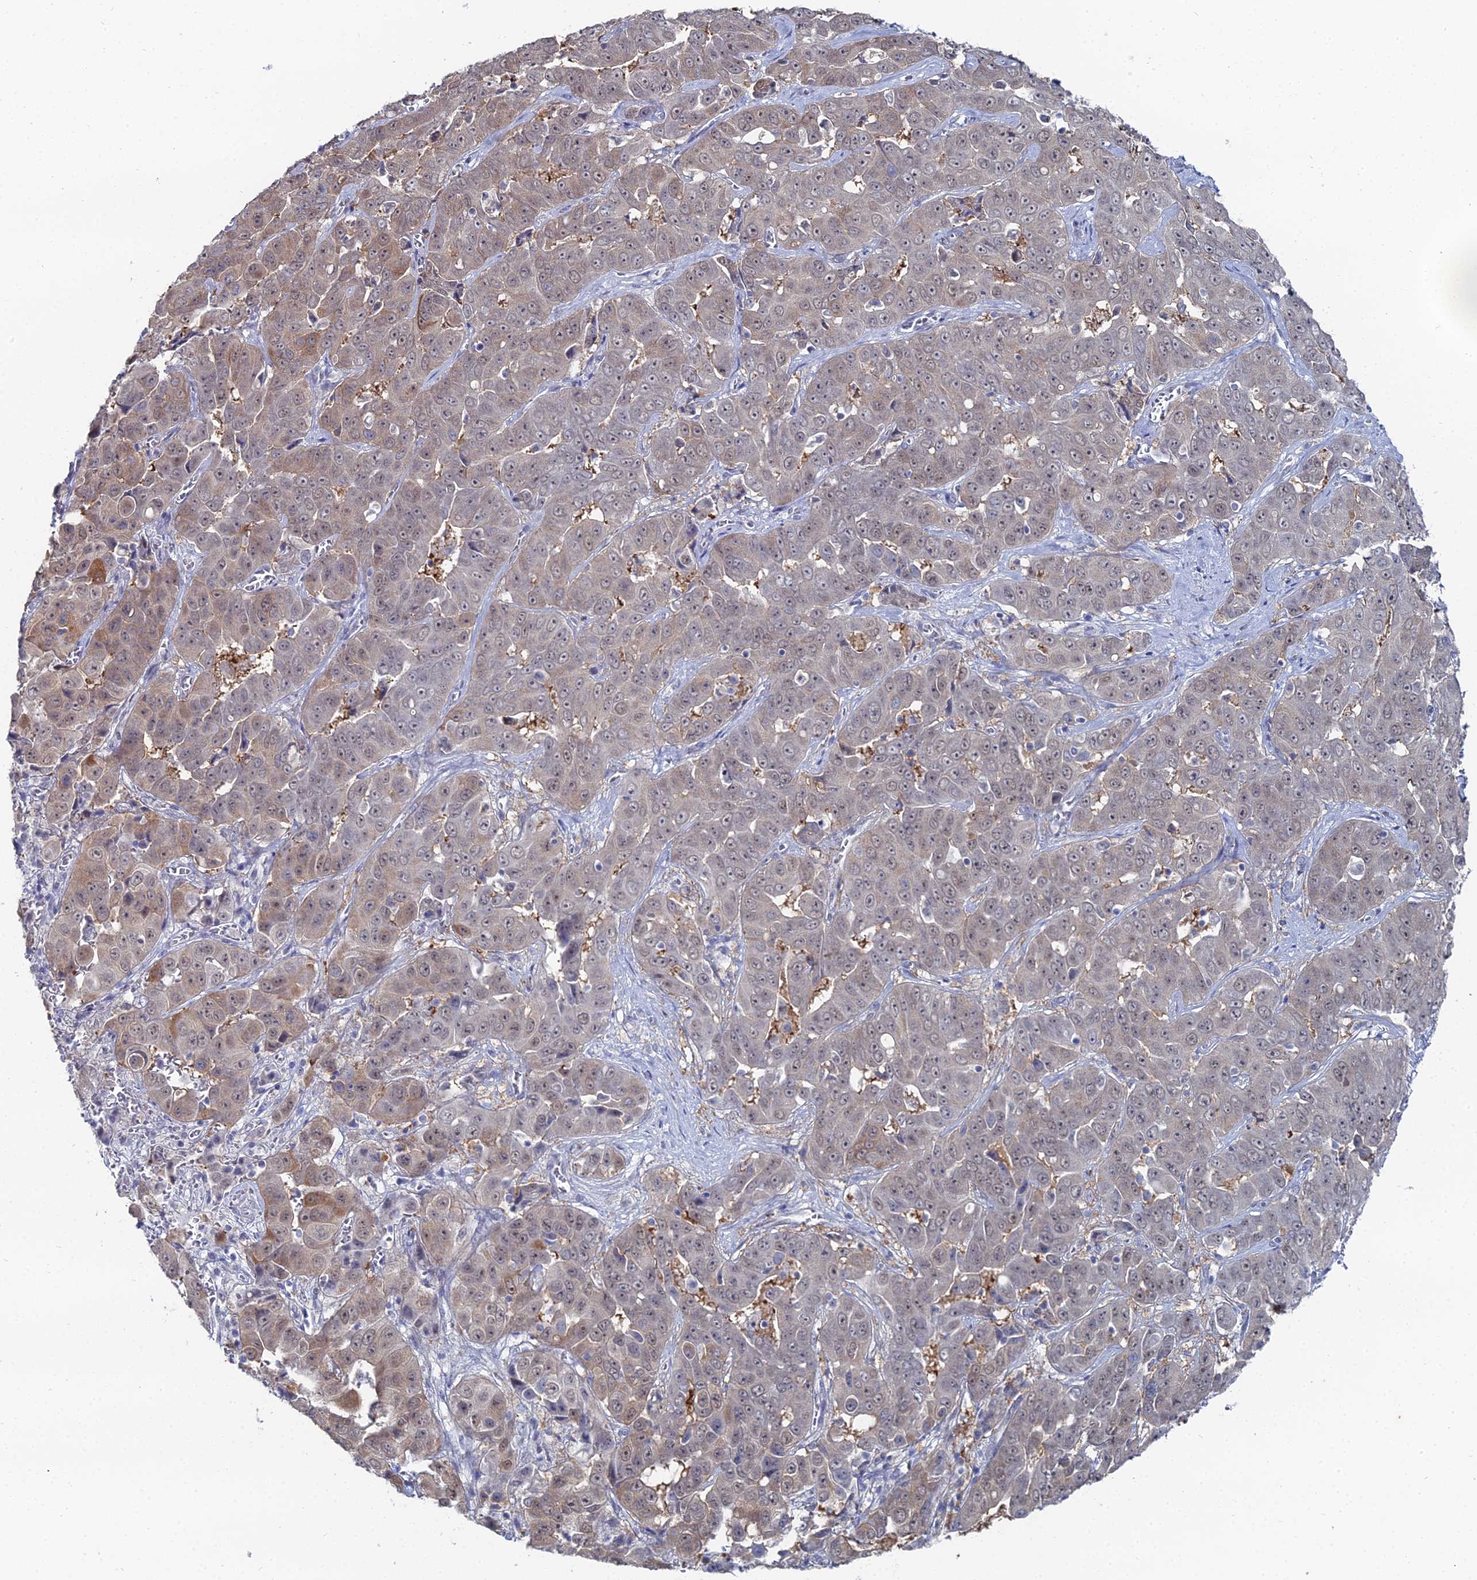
{"staining": {"intensity": "weak", "quantity": "25%-75%", "location": "cytoplasmic/membranous,nuclear"}, "tissue": "liver cancer", "cell_type": "Tumor cells", "image_type": "cancer", "snomed": [{"axis": "morphology", "description": "Cholangiocarcinoma"}, {"axis": "topography", "description": "Liver"}], "caption": "The image reveals a brown stain indicating the presence of a protein in the cytoplasmic/membranous and nuclear of tumor cells in liver cancer (cholangiocarcinoma). Using DAB (brown) and hematoxylin (blue) stains, captured at high magnification using brightfield microscopy.", "gene": "THAP4", "patient": {"sex": "female", "age": 52}}